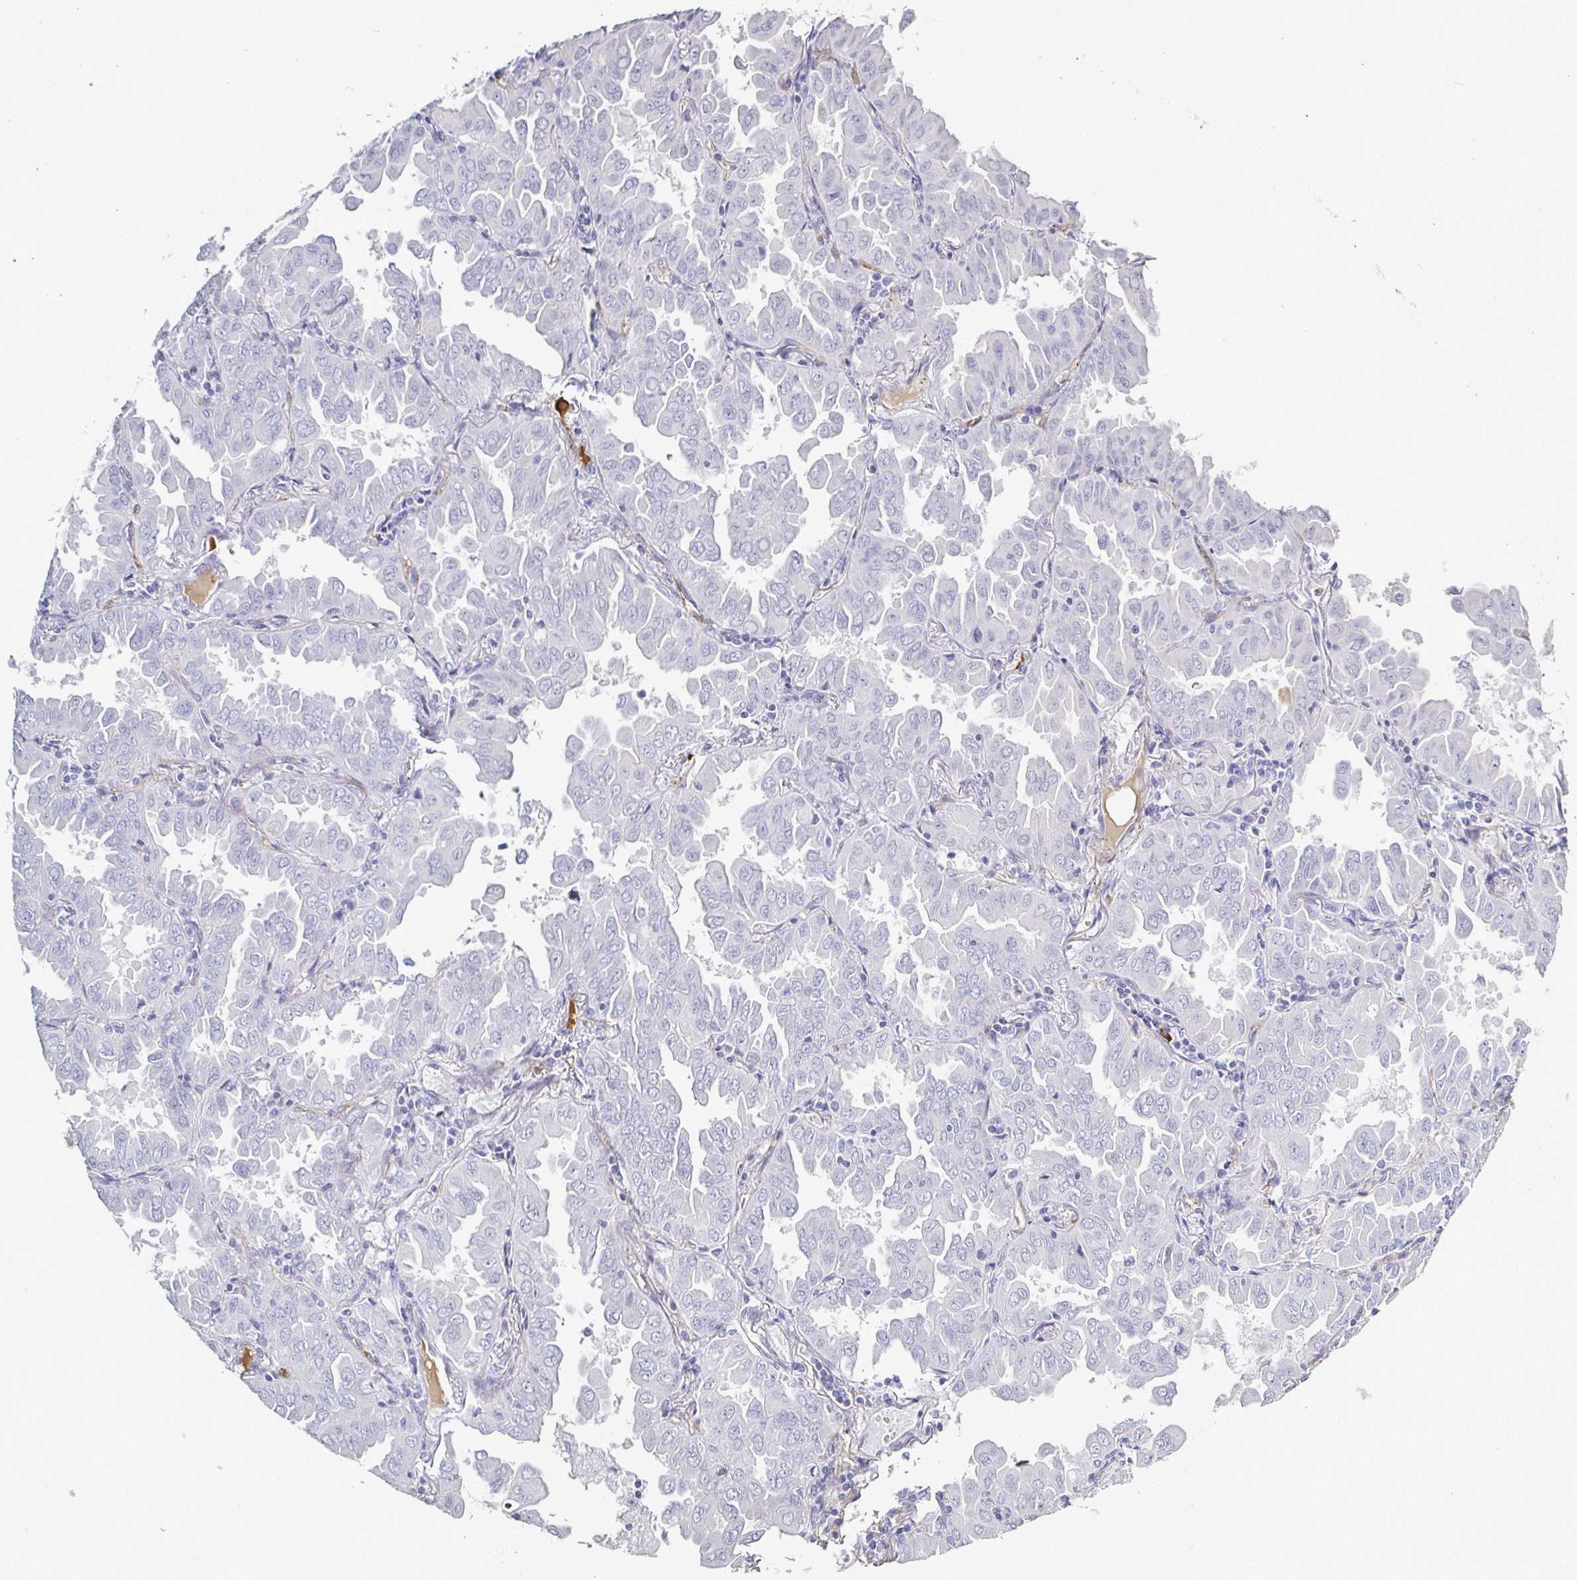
{"staining": {"intensity": "negative", "quantity": "none", "location": "none"}, "tissue": "lung cancer", "cell_type": "Tumor cells", "image_type": "cancer", "snomed": [{"axis": "morphology", "description": "Adenocarcinoma, NOS"}, {"axis": "topography", "description": "Lung"}], "caption": "Immunohistochemistry (IHC) of human adenocarcinoma (lung) demonstrates no expression in tumor cells.", "gene": "ACSBG2", "patient": {"sex": "male", "age": 64}}